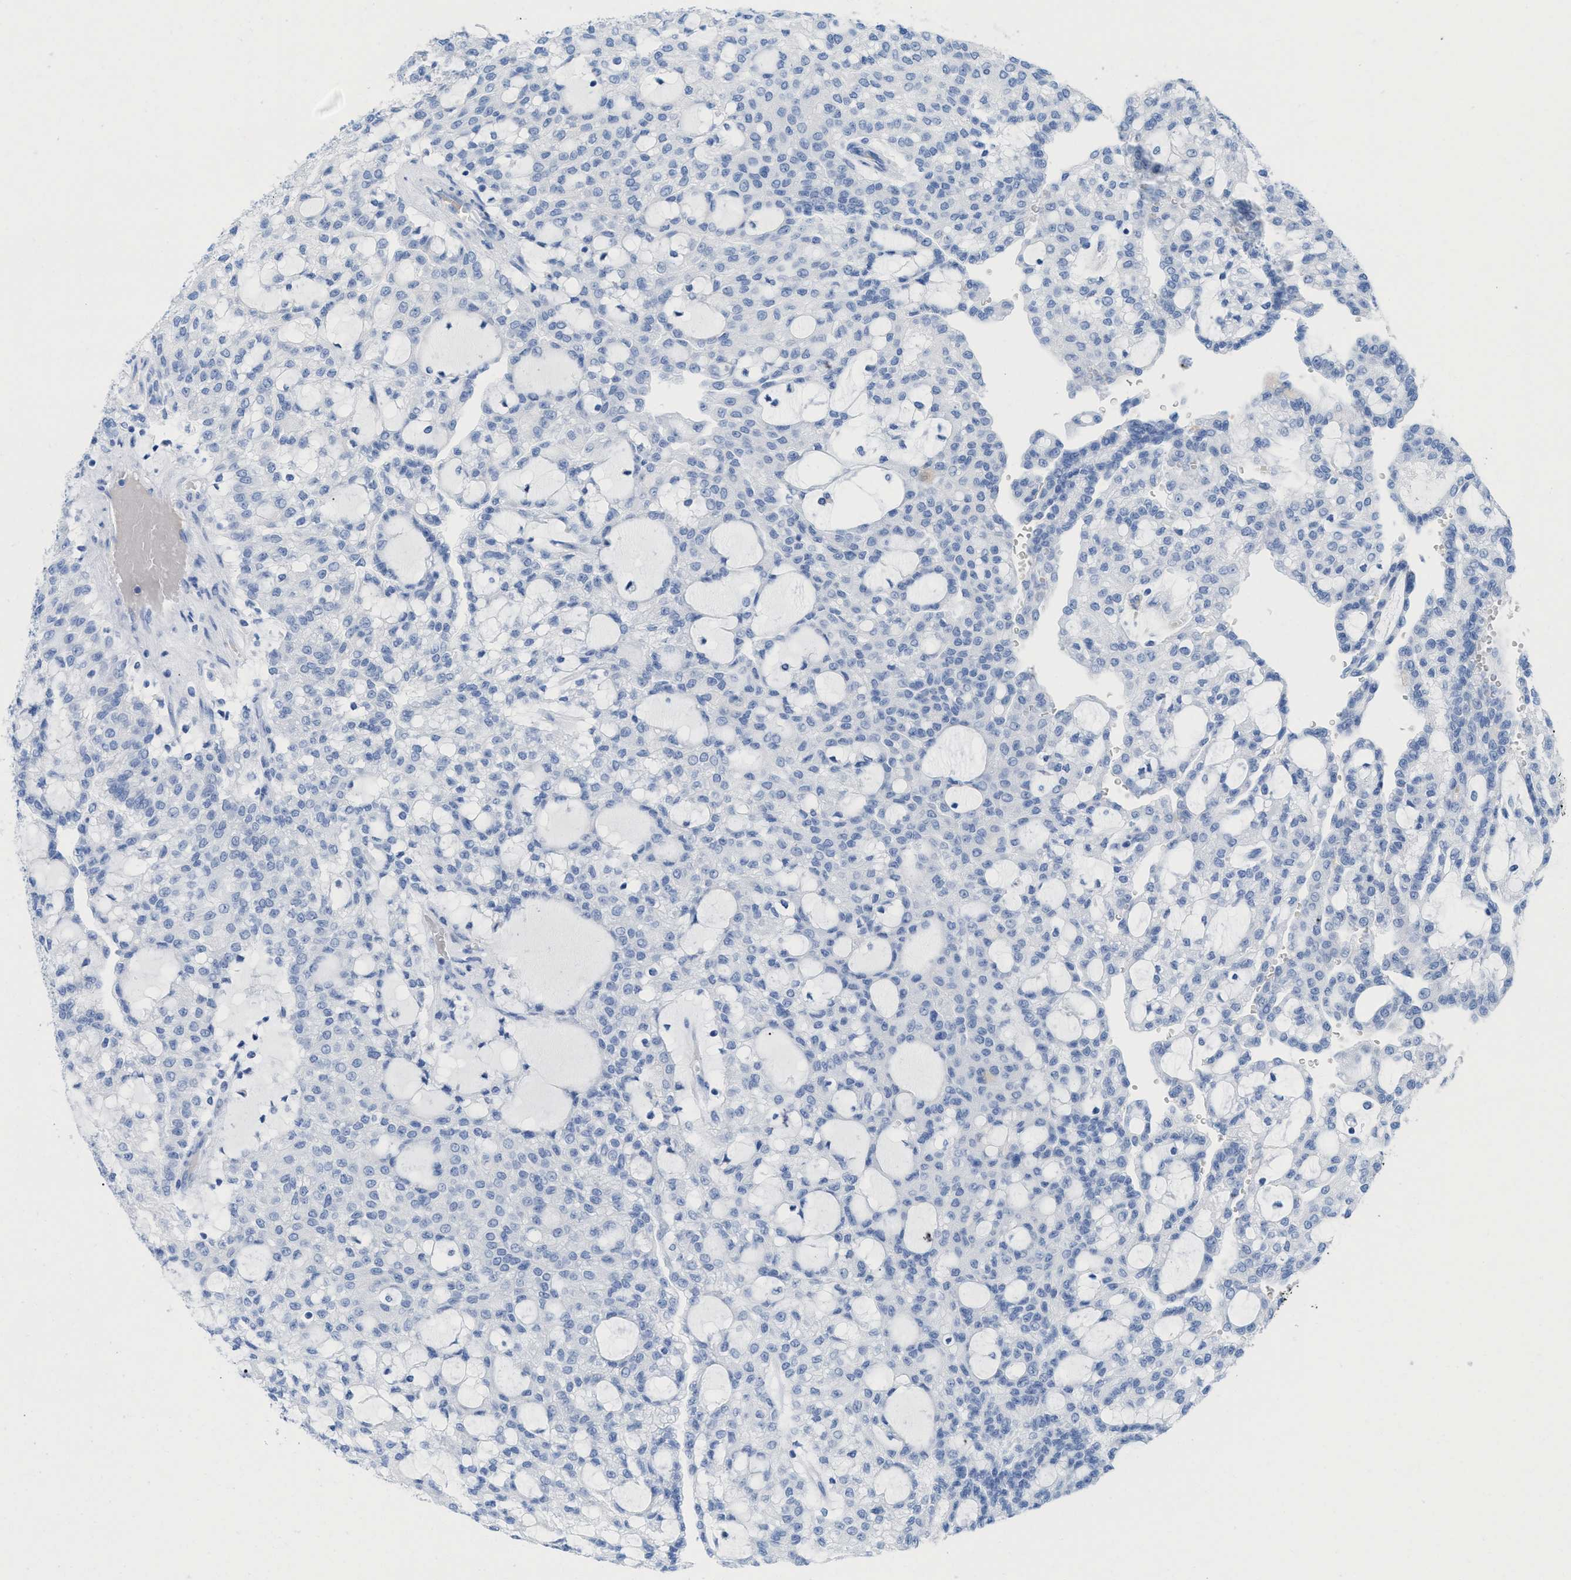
{"staining": {"intensity": "negative", "quantity": "none", "location": "none"}, "tissue": "renal cancer", "cell_type": "Tumor cells", "image_type": "cancer", "snomed": [{"axis": "morphology", "description": "Adenocarcinoma, NOS"}, {"axis": "topography", "description": "Kidney"}], "caption": "Human renal adenocarcinoma stained for a protein using IHC displays no positivity in tumor cells.", "gene": "ANKFN1", "patient": {"sex": "male", "age": 63}}